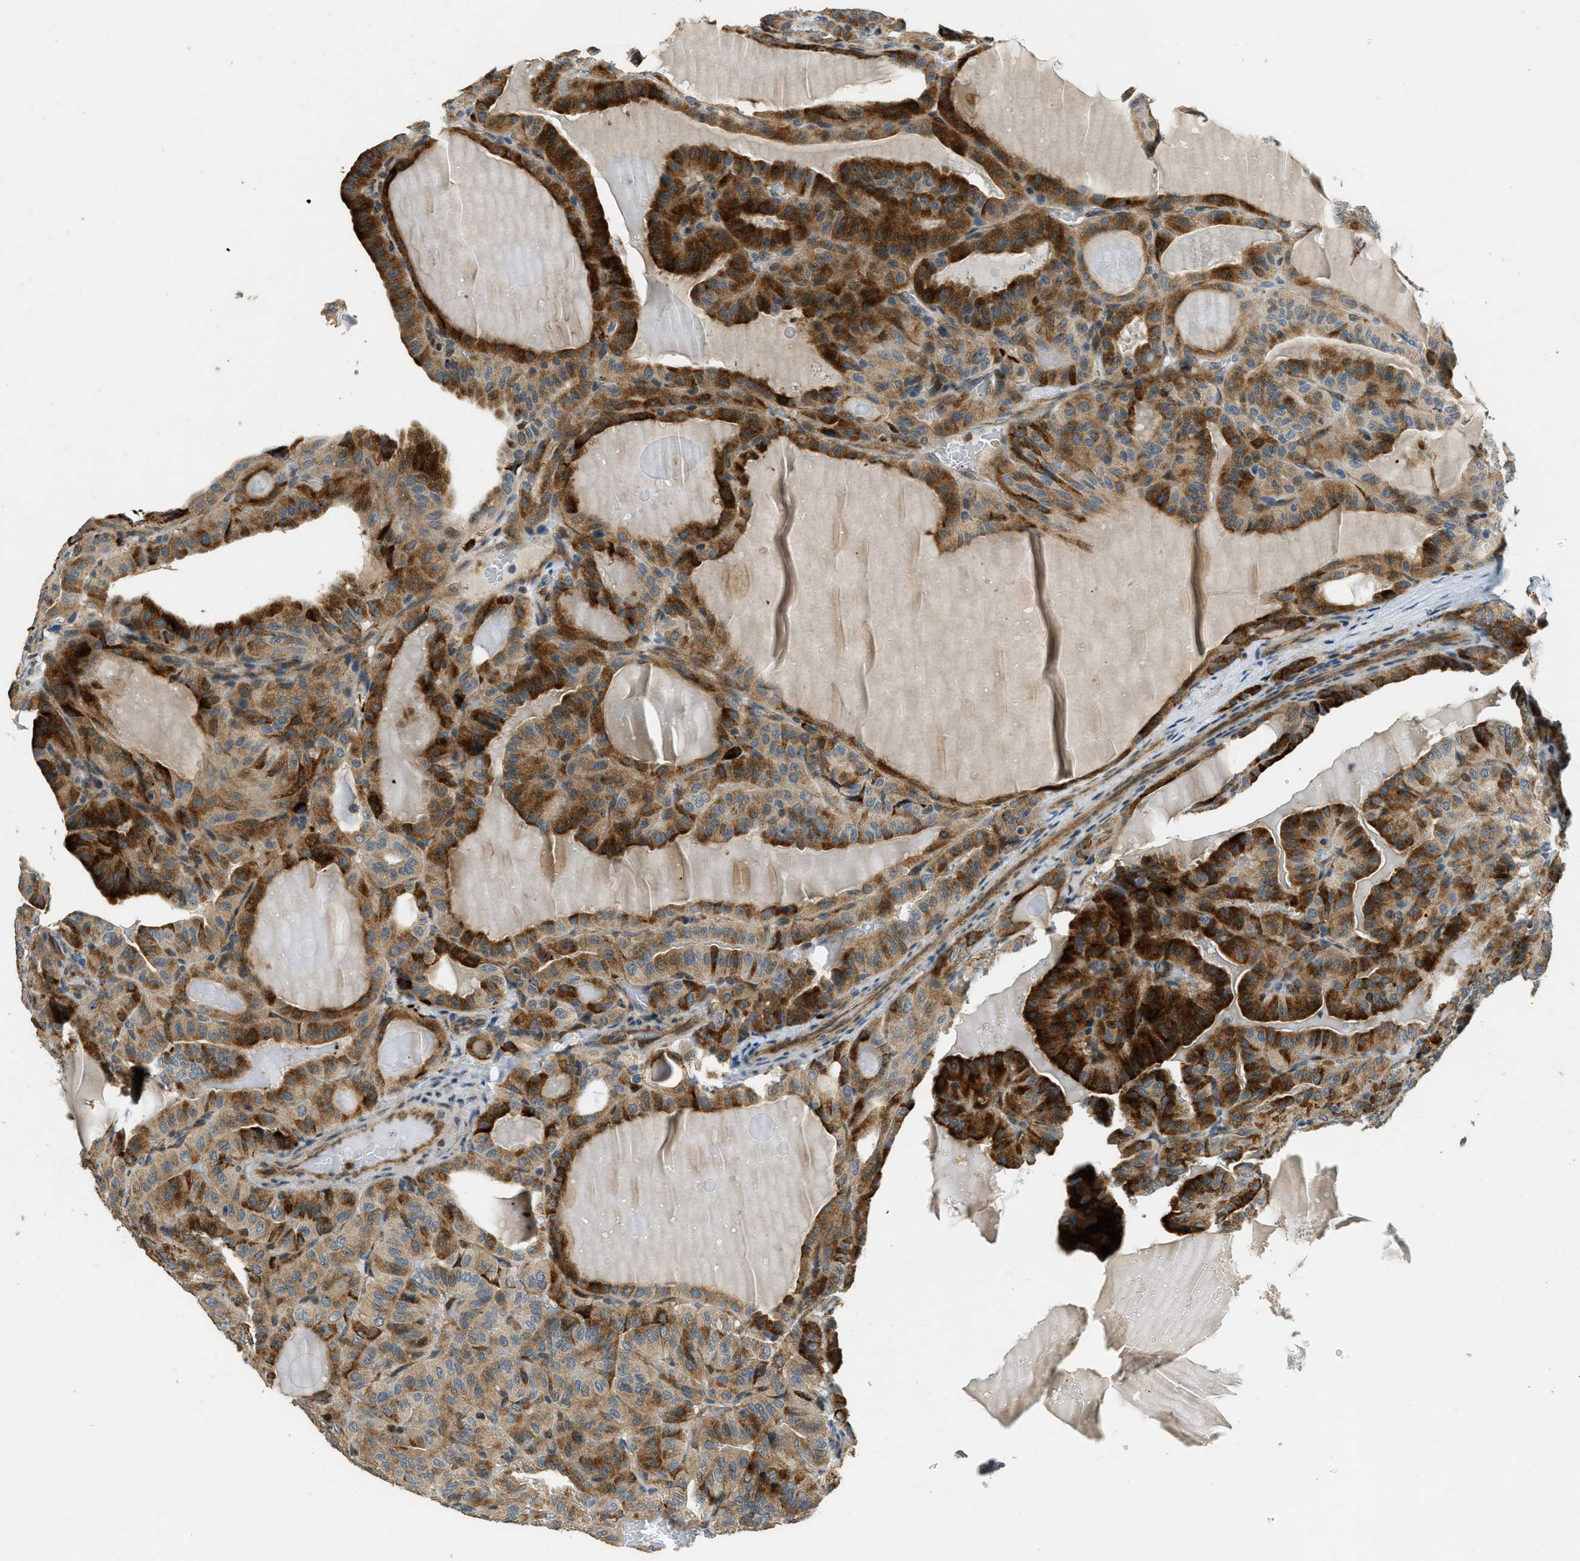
{"staining": {"intensity": "strong", "quantity": ">75%", "location": "cytoplasmic/membranous"}, "tissue": "thyroid cancer", "cell_type": "Tumor cells", "image_type": "cancer", "snomed": [{"axis": "morphology", "description": "Papillary adenocarcinoma, NOS"}, {"axis": "topography", "description": "Thyroid gland"}], "caption": "An IHC photomicrograph of tumor tissue is shown. Protein staining in brown highlights strong cytoplasmic/membranous positivity in thyroid cancer within tumor cells.", "gene": "HERC2", "patient": {"sex": "male", "age": 77}}